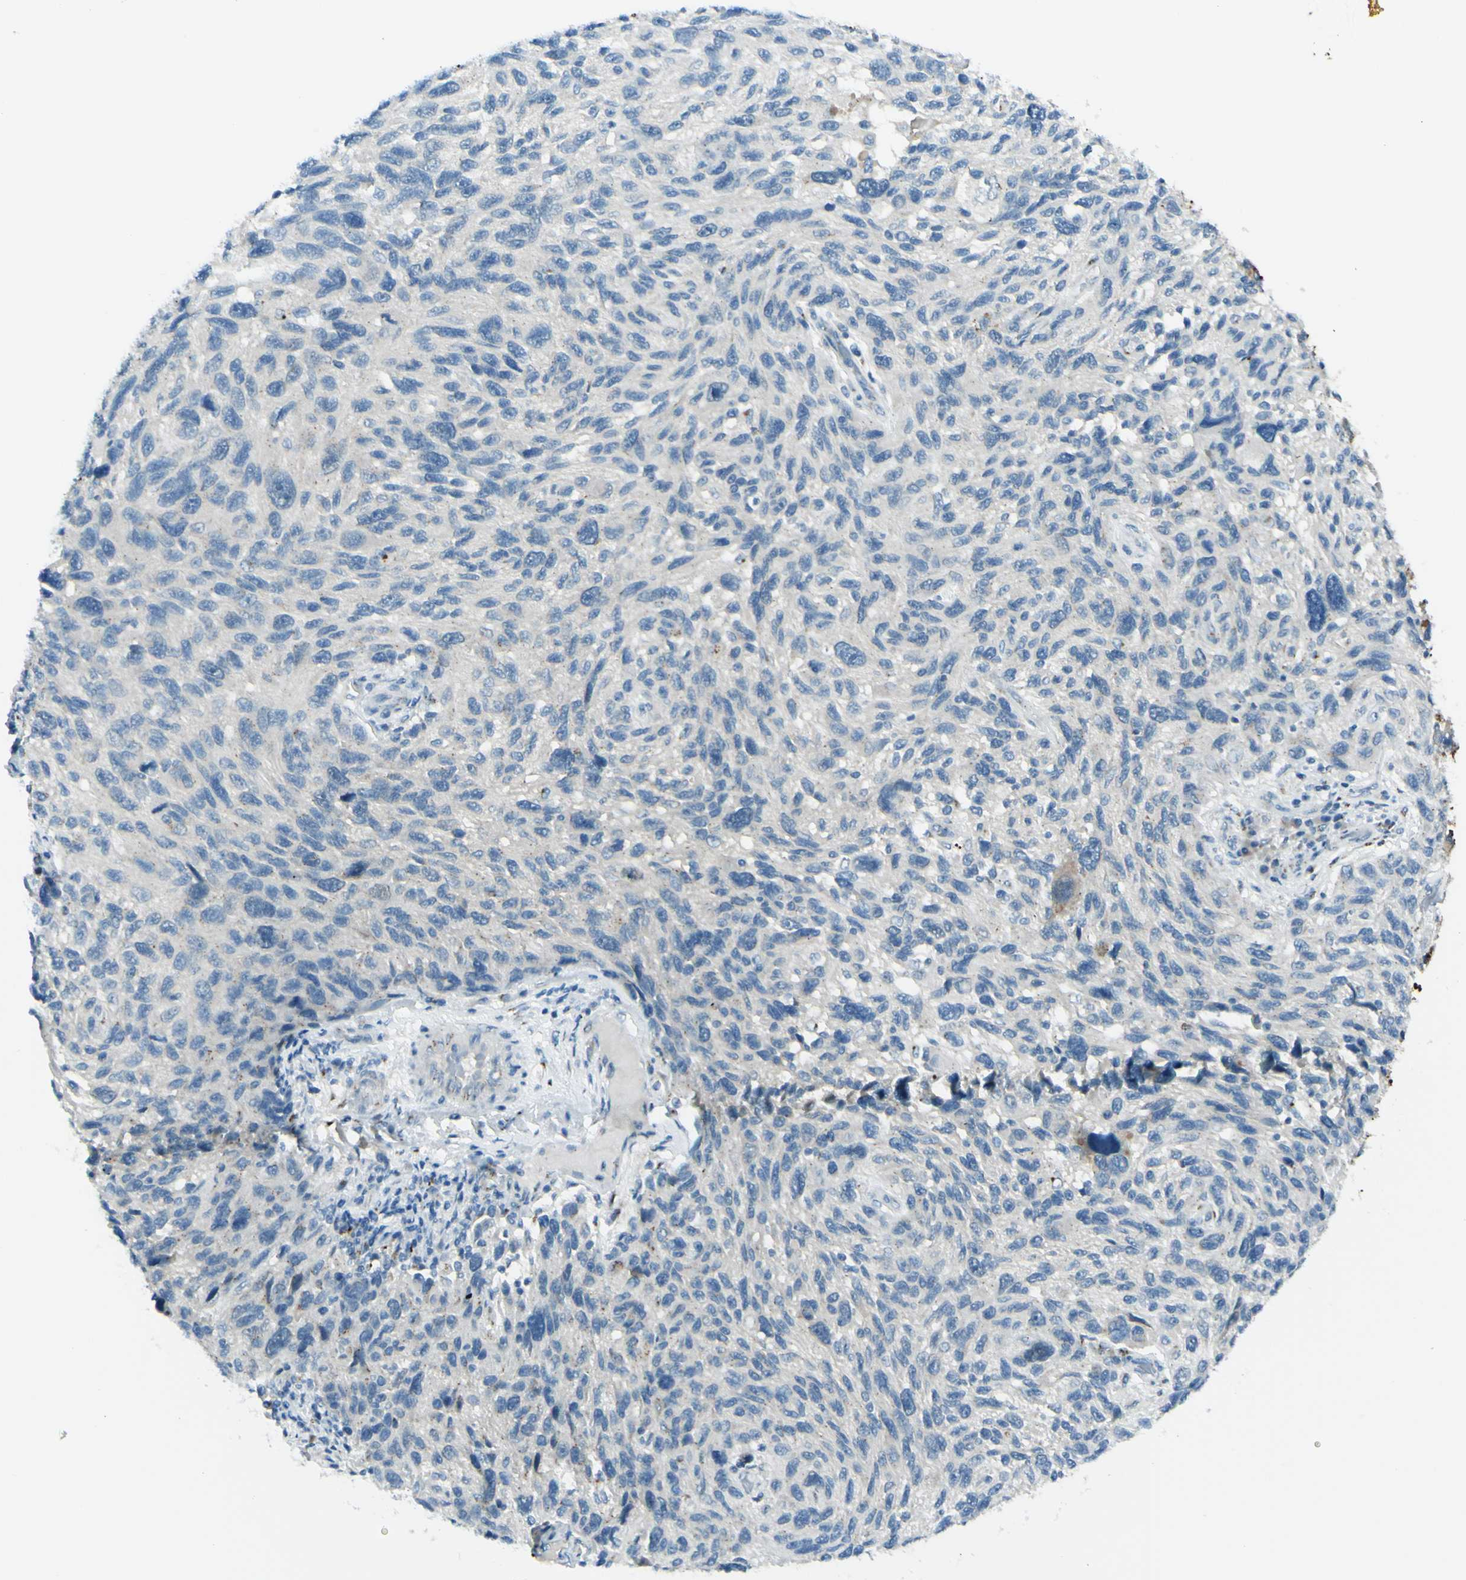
{"staining": {"intensity": "weak", "quantity": "<25%", "location": "cytoplasmic/membranous"}, "tissue": "melanoma", "cell_type": "Tumor cells", "image_type": "cancer", "snomed": [{"axis": "morphology", "description": "Malignant melanoma, NOS"}, {"axis": "topography", "description": "Skin"}], "caption": "DAB (3,3'-diaminobenzidine) immunohistochemical staining of malignant melanoma reveals no significant expression in tumor cells.", "gene": "B4GALT1", "patient": {"sex": "male", "age": 53}}